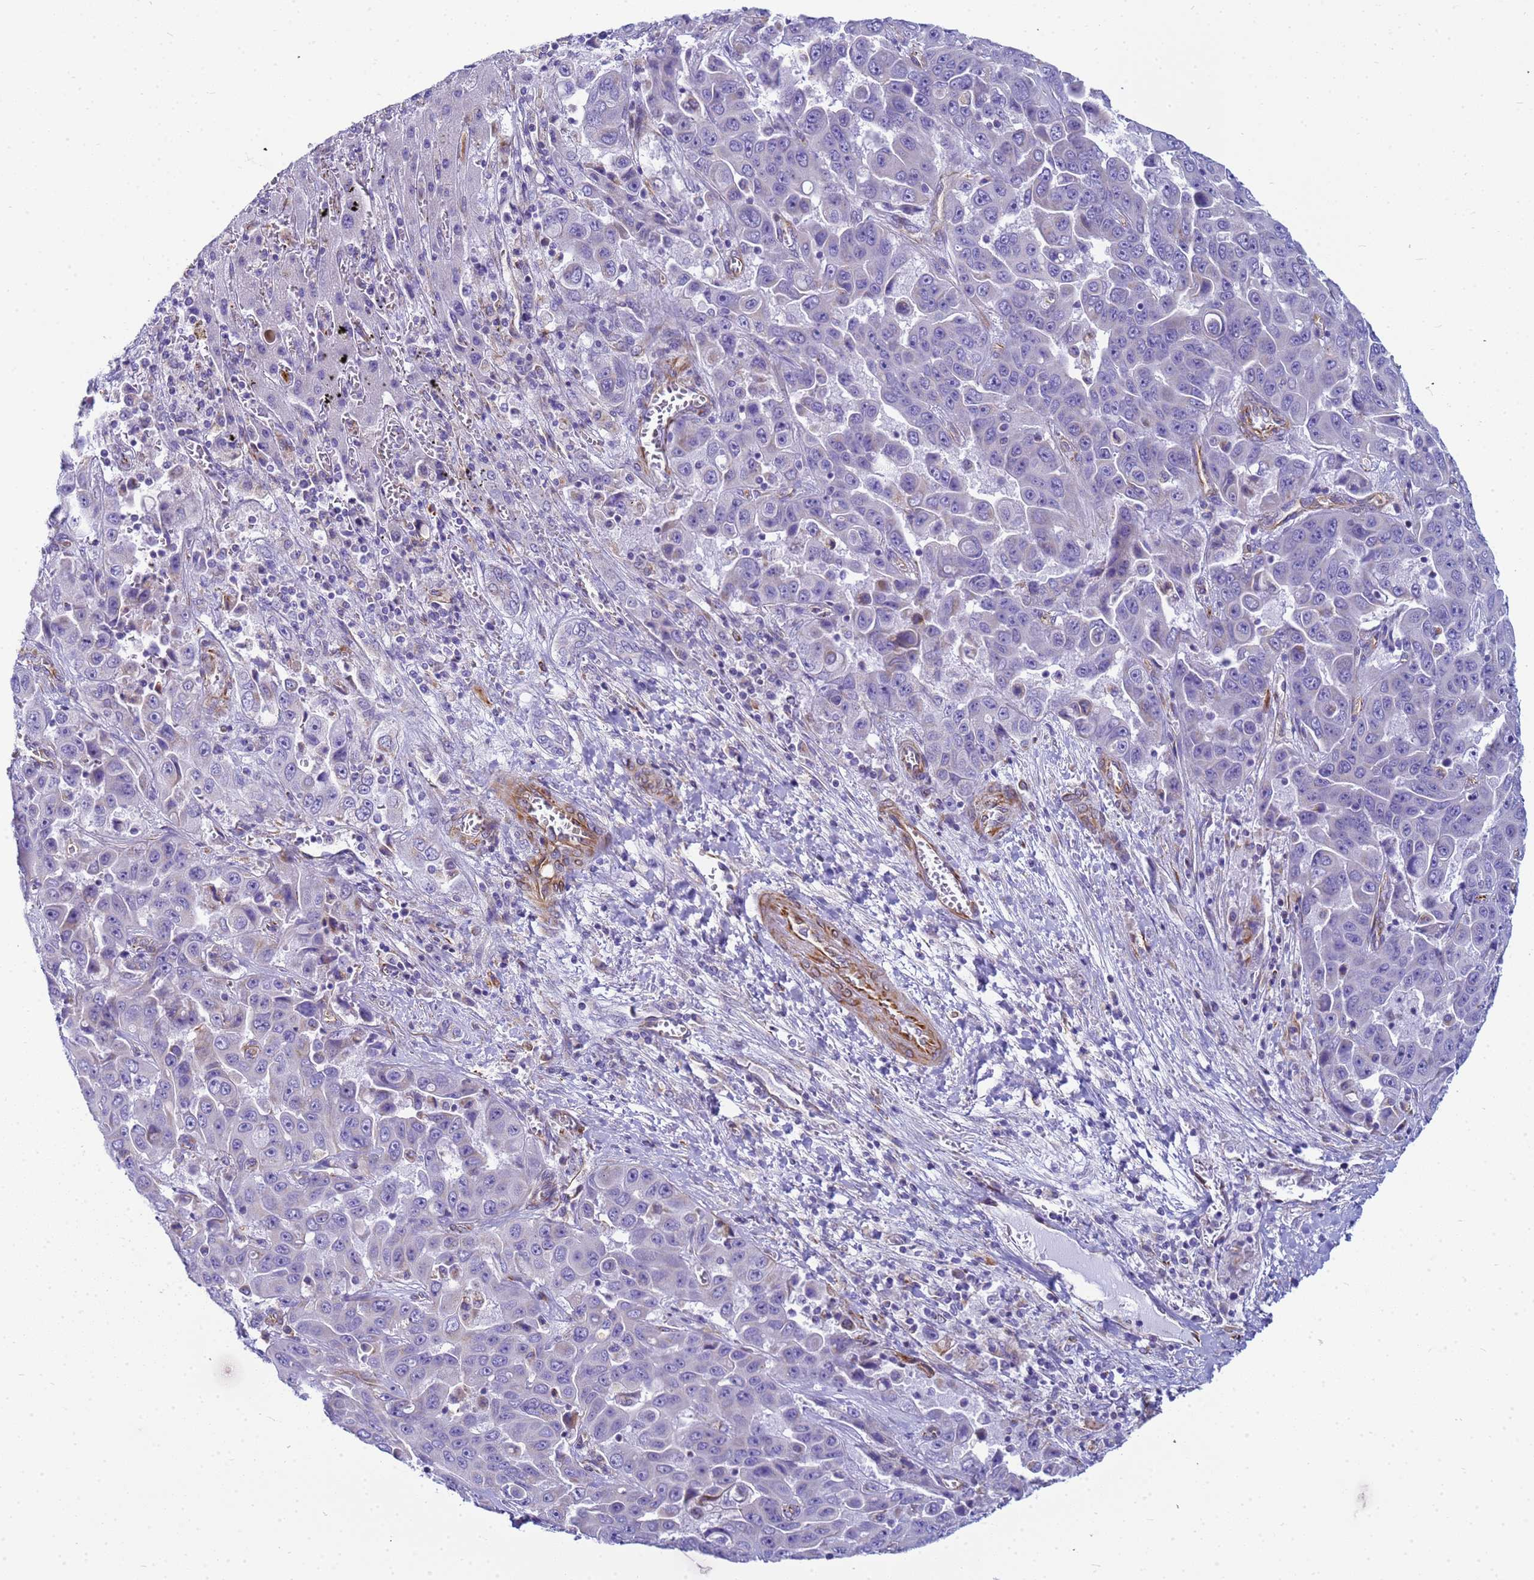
{"staining": {"intensity": "negative", "quantity": "none", "location": "none"}, "tissue": "liver cancer", "cell_type": "Tumor cells", "image_type": "cancer", "snomed": [{"axis": "morphology", "description": "Cholangiocarcinoma"}, {"axis": "topography", "description": "Liver"}], "caption": "Human liver cancer stained for a protein using IHC shows no positivity in tumor cells.", "gene": "UBXN2B", "patient": {"sex": "female", "age": 52}}